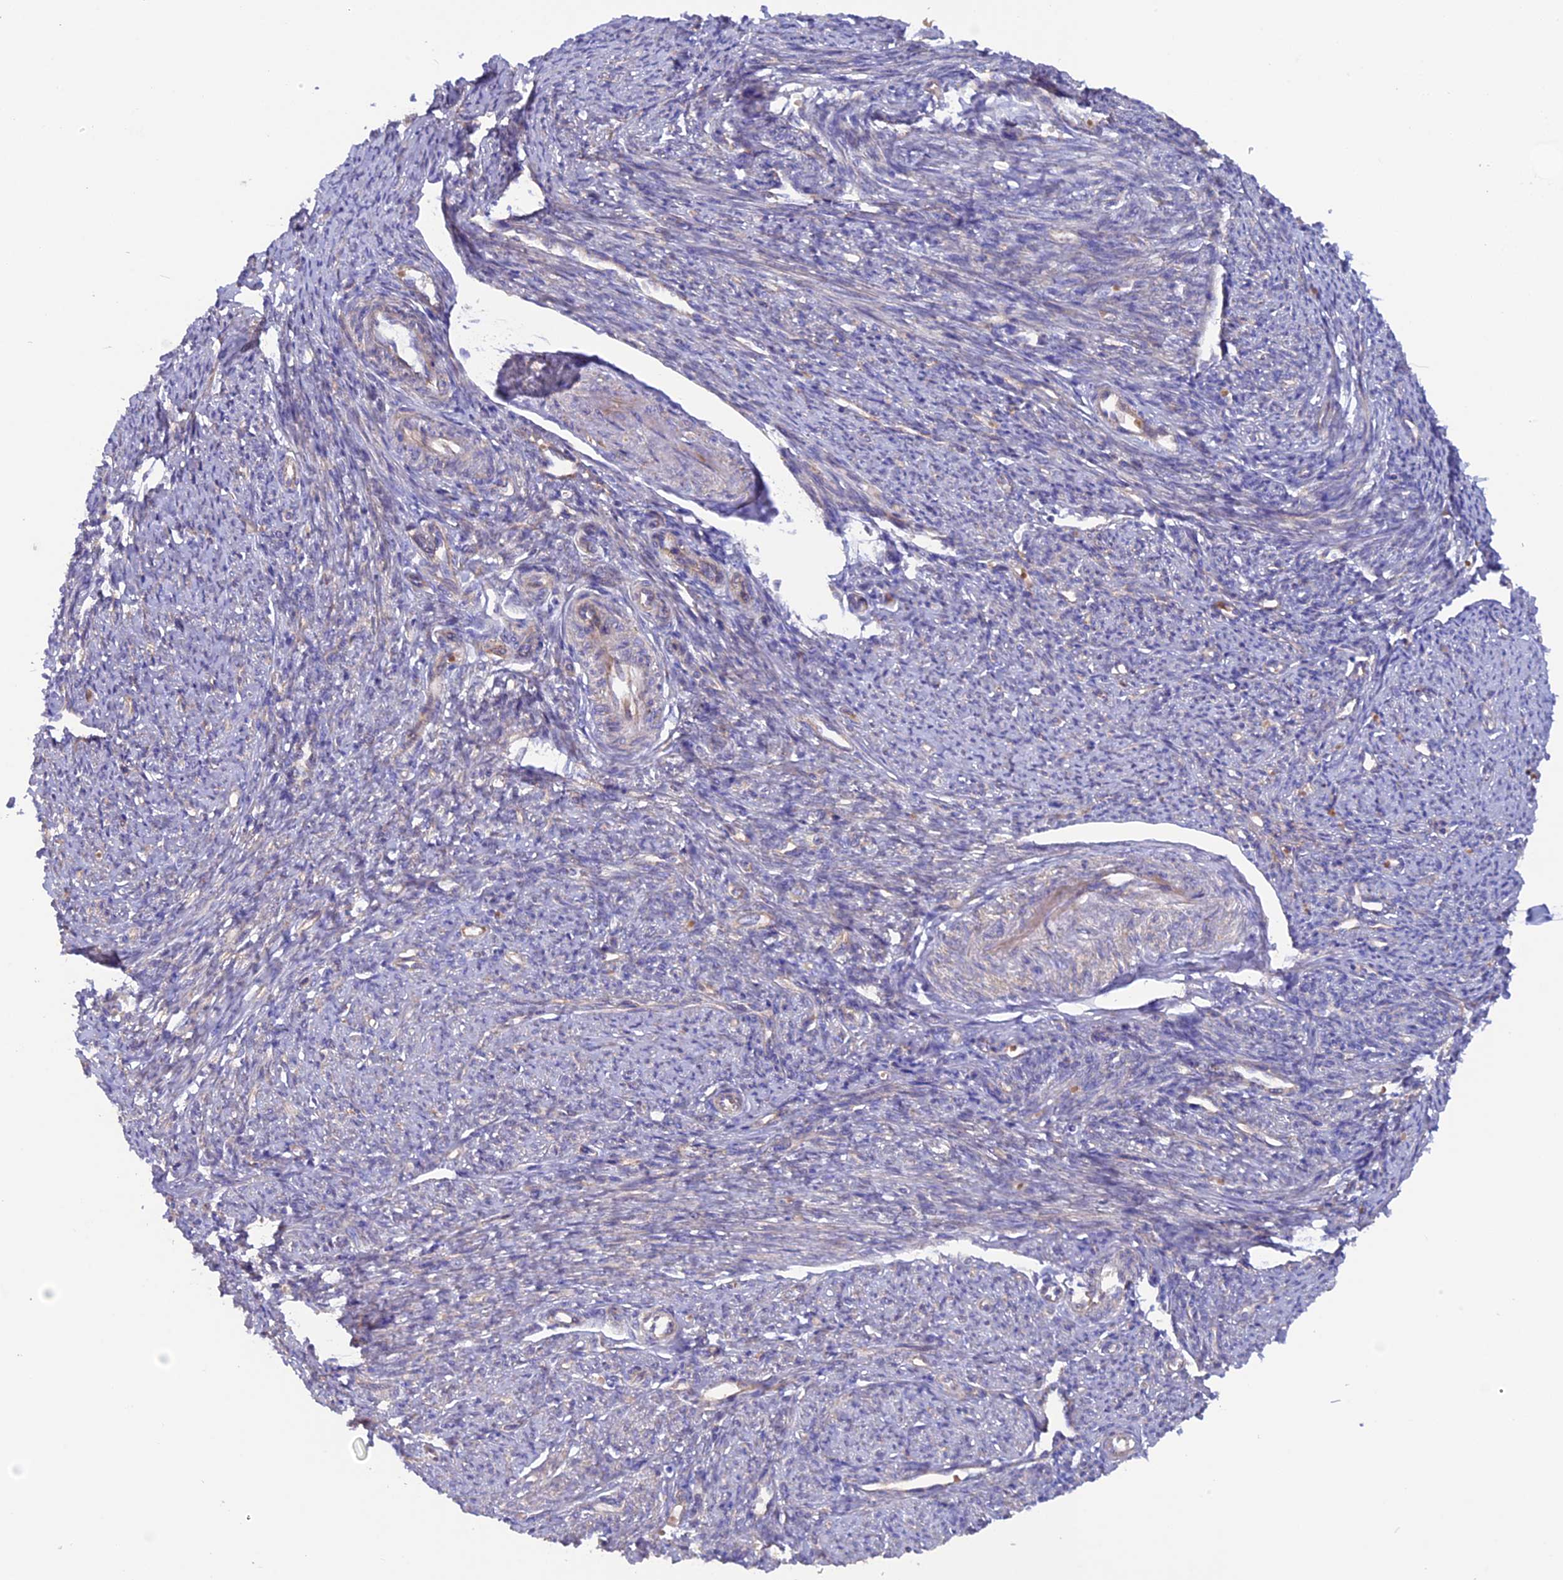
{"staining": {"intensity": "weak", "quantity": "25%-75%", "location": "cytoplasmic/membranous"}, "tissue": "smooth muscle", "cell_type": "Smooth muscle cells", "image_type": "normal", "snomed": [{"axis": "morphology", "description": "Normal tissue, NOS"}, {"axis": "topography", "description": "Smooth muscle"}, {"axis": "topography", "description": "Uterus"}], "caption": "Brown immunohistochemical staining in normal smooth muscle shows weak cytoplasmic/membranous staining in about 25%-75% of smooth muscle cells.", "gene": "DUS3L", "patient": {"sex": "female", "age": 59}}